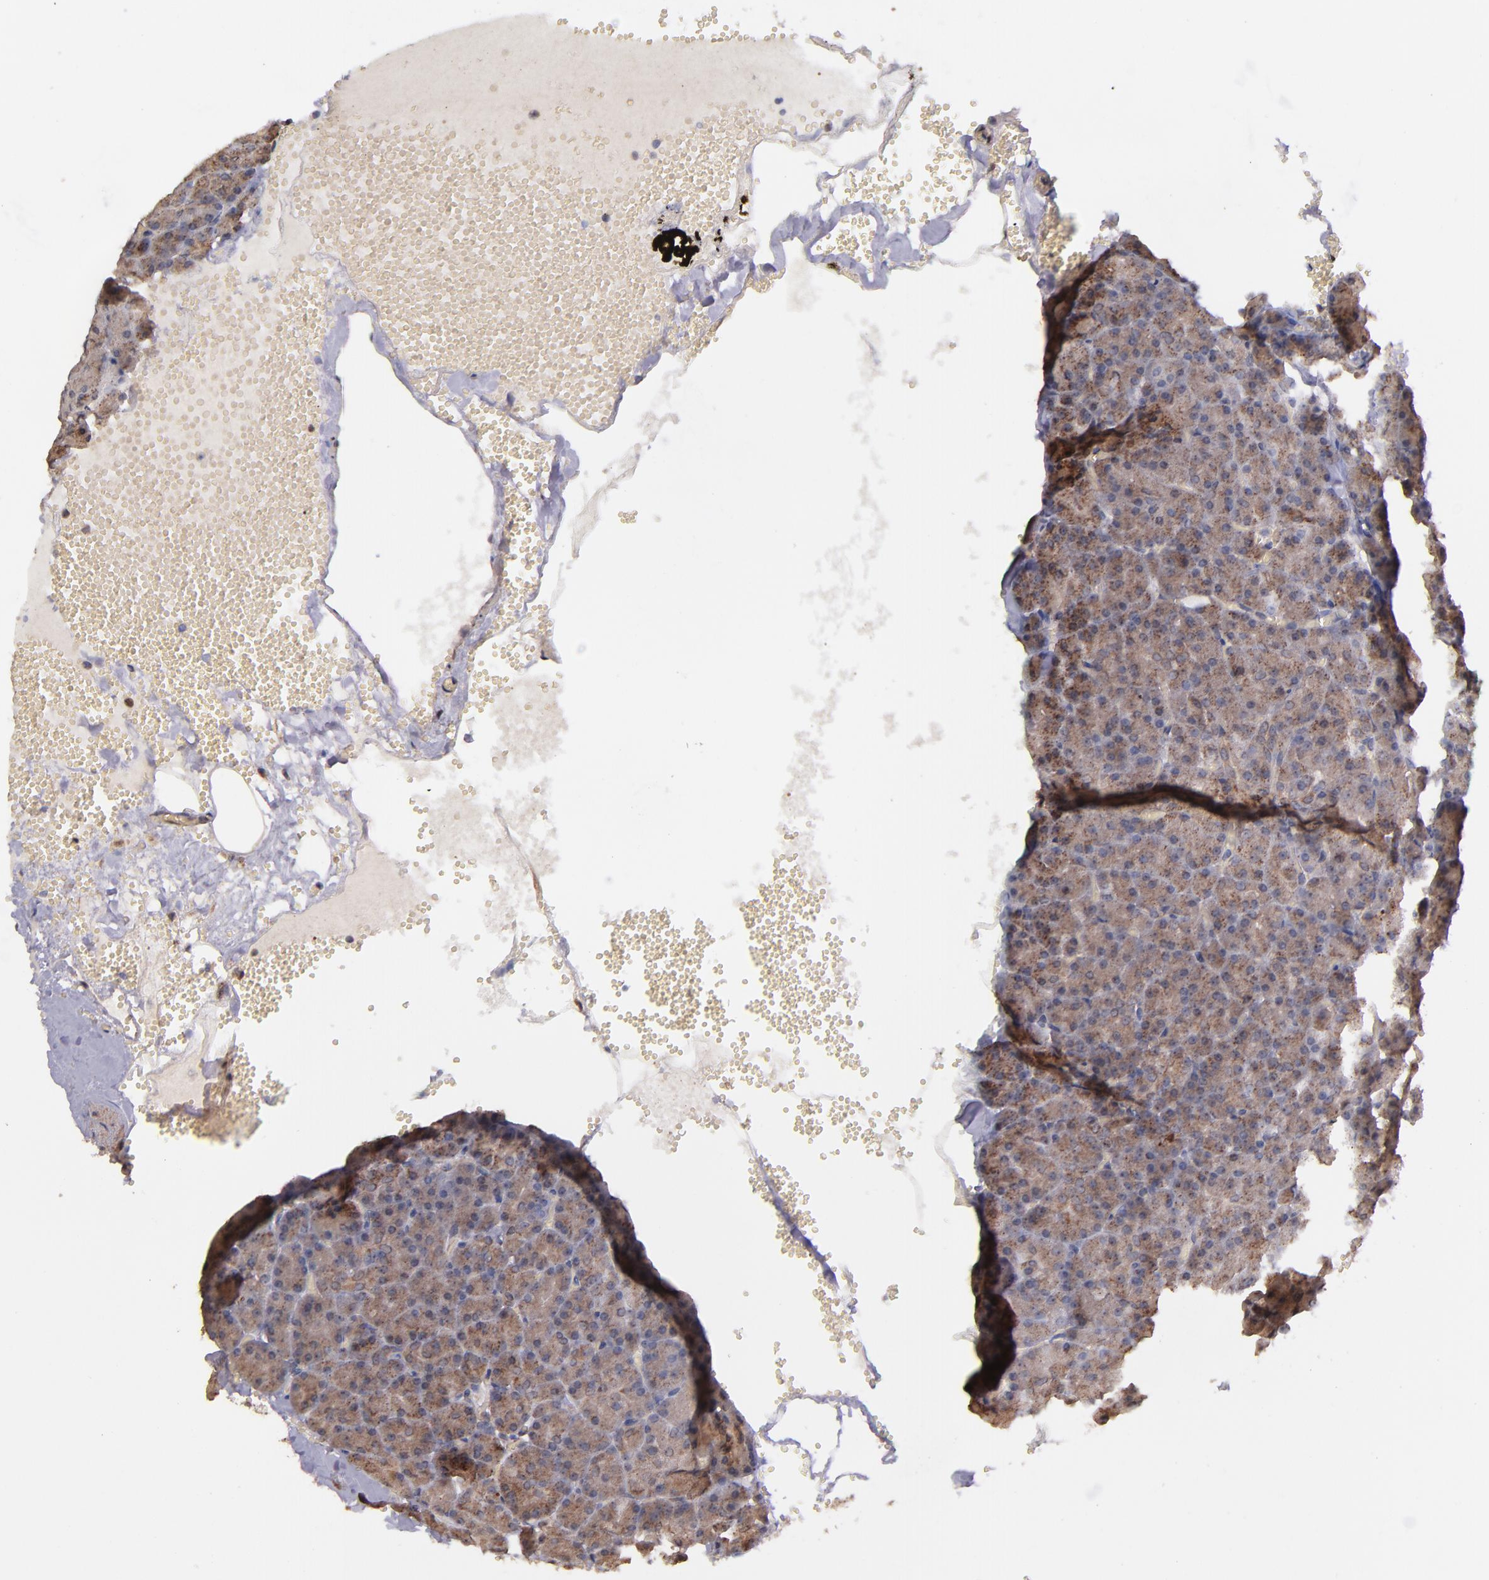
{"staining": {"intensity": "moderate", "quantity": ">75%", "location": "cytoplasmic/membranous"}, "tissue": "pancreas", "cell_type": "Exocrine glandular cells", "image_type": "normal", "snomed": [{"axis": "morphology", "description": "Normal tissue, NOS"}, {"axis": "topography", "description": "Pancreas"}], "caption": "Immunohistochemistry (IHC) of unremarkable pancreas shows medium levels of moderate cytoplasmic/membranous positivity in about >75% of exocrine glandular cells.", "gene": "SHC1", "patient": {"sex": "female", "age": 35}}